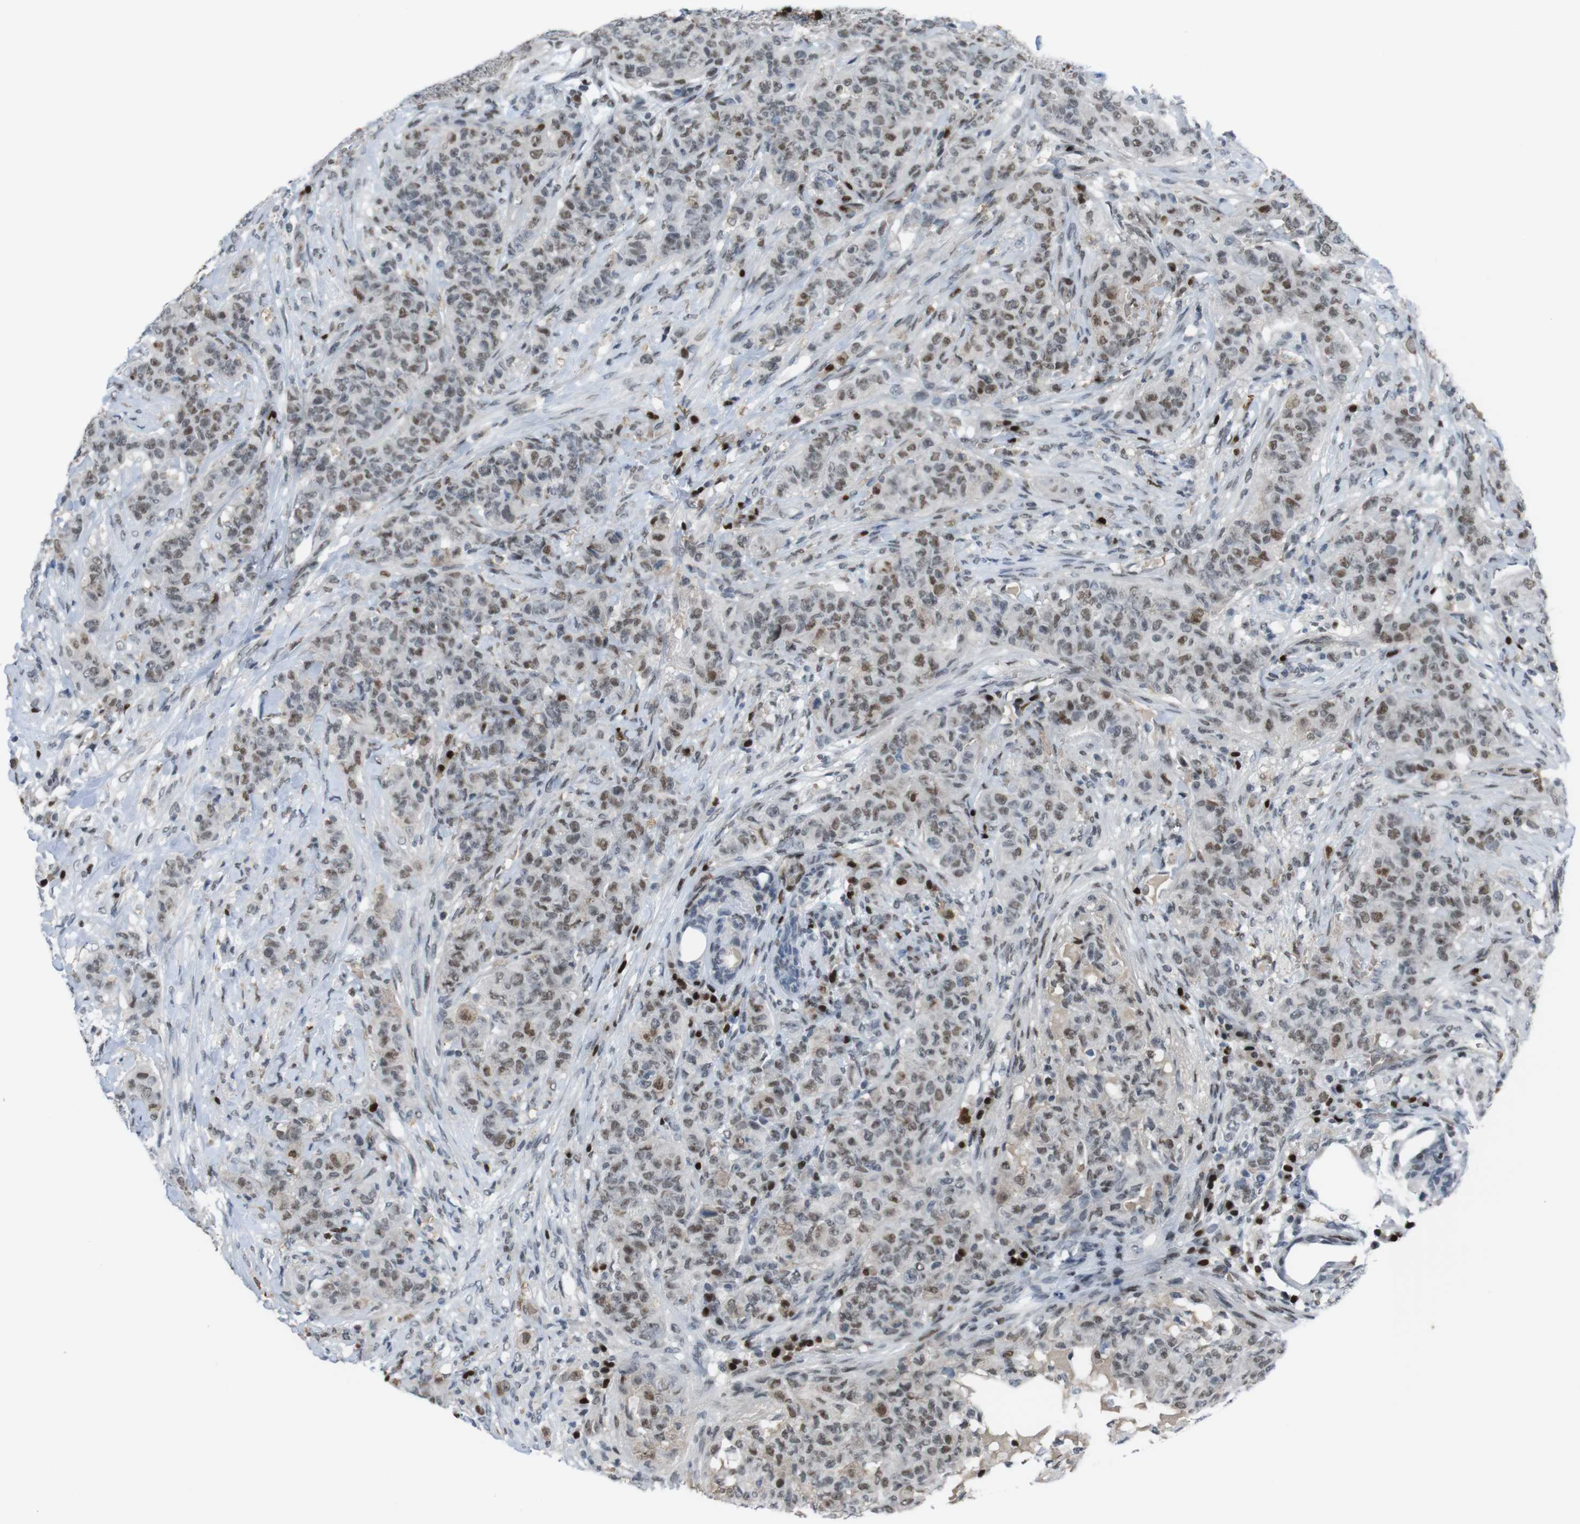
{"staining": {"intensity": "weak", "quantity": "25%-75%", "location": "nuclear"}, "tissue": "breast cancer", "cell_type": "Tumor cells", "image_type": "cancer", "snomed": [{"axis": "morphology", "description": "Normal tissue, NOS"}, {"axis": "morphology", "description": "Duct carcinoma"}, {"axis": "topography", "description": "Breast"}], "caption": "The micrograph reveals a brown stain indicating the presence of a protein in the nuclear of tumor cells in breast cancer.", "gene": "SUB1", "patient": {"sex": "female", "age": 40}}